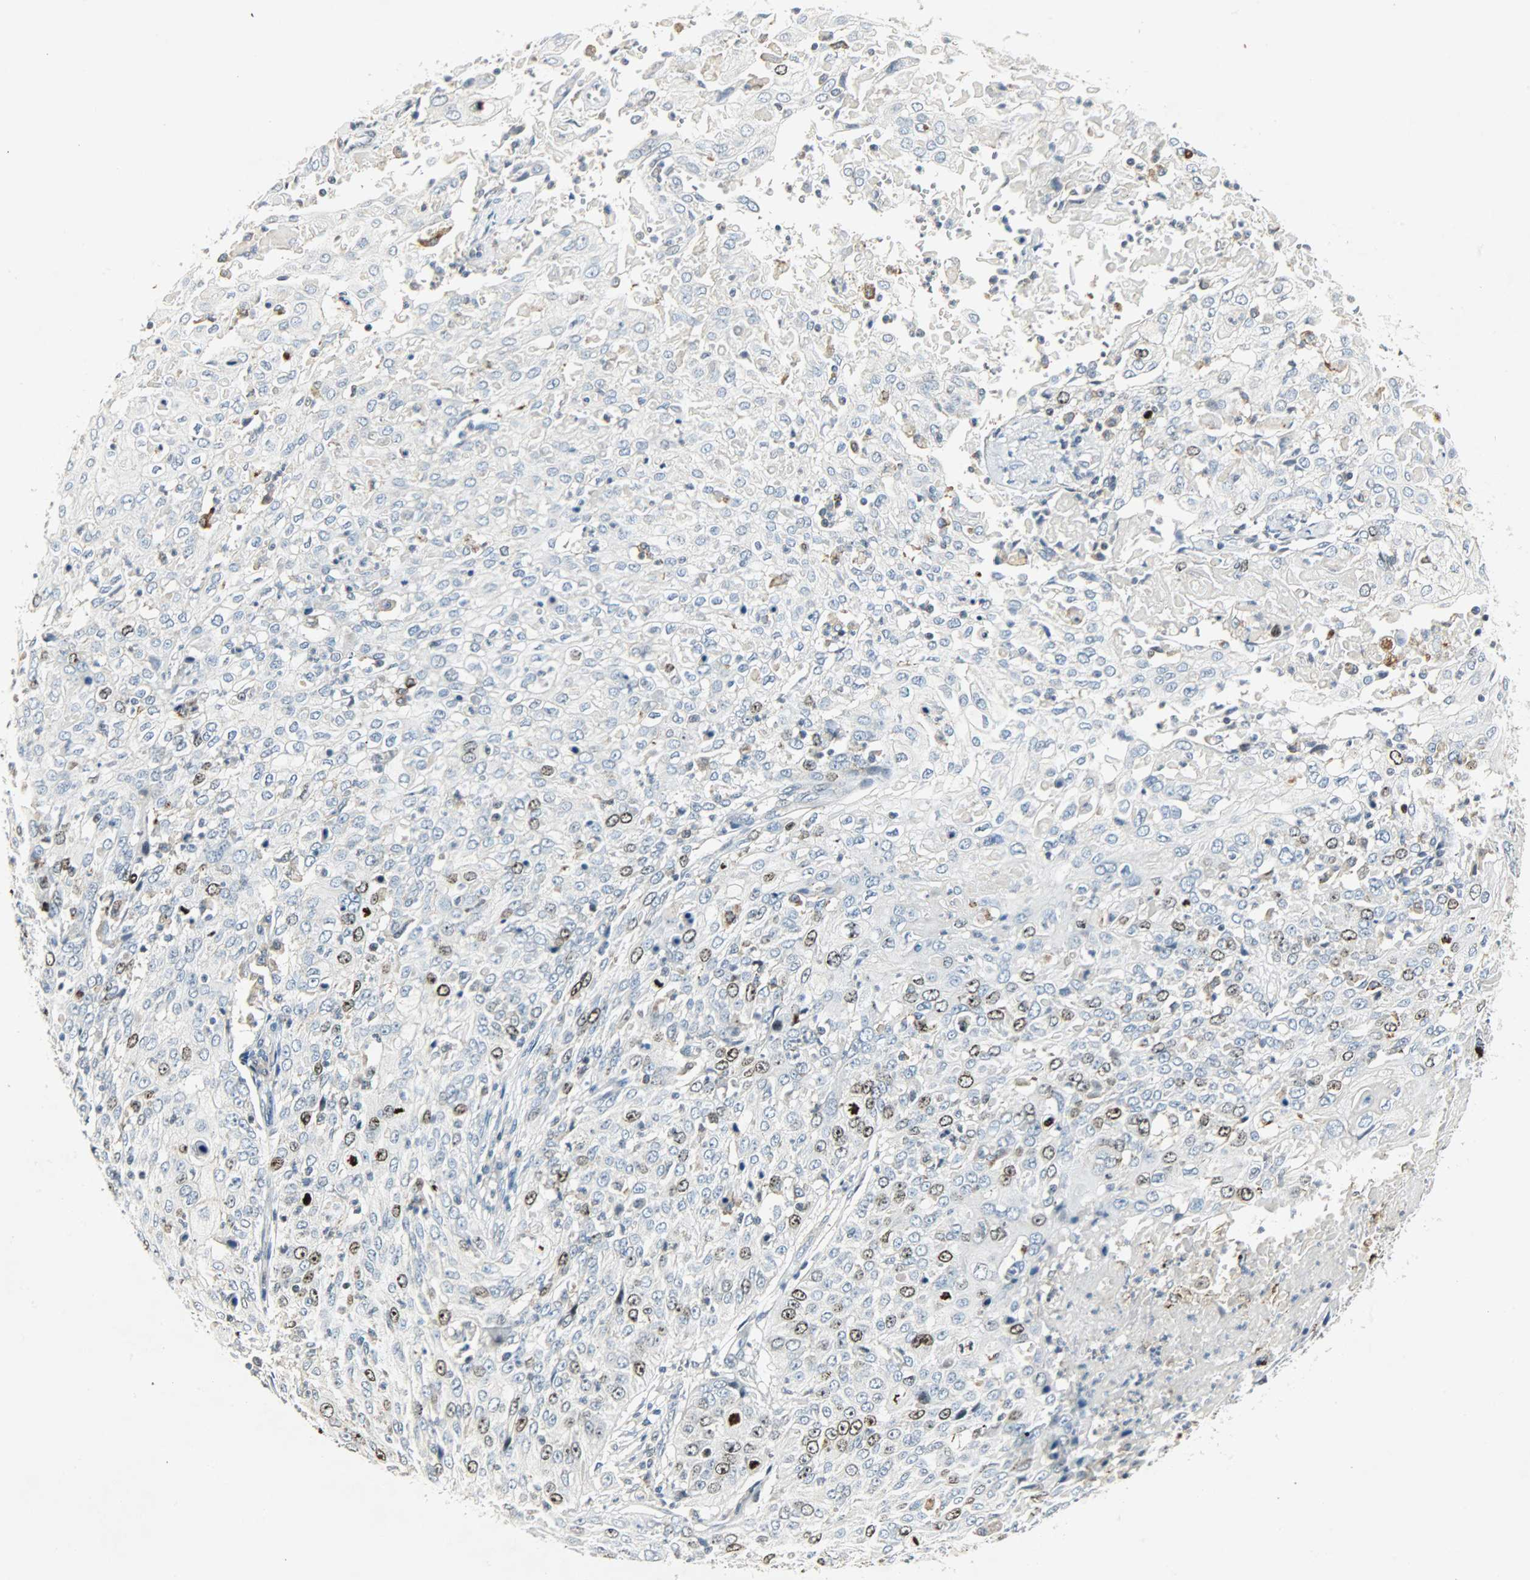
{"staining": {"intensity": "moderate", "quantity": "25%-75%", "location": "nuclear"}, "tissue": "cervical cancer", "cell_type": "Tumor cells", "image_type": "cancer", "snomed": [{"axis": "morphology", "description": "Squamous cell carcinoma, NOS"}, {"axis": "topography", "description": "Cervix"}], "caption": "Tumor cells demonstrate medium levels of moderate nuclear staining in approximately 25%-75% of cells in human cervical cancer. Immunohistochemistry stains the protein of interest in brown and the nuclei are stained blue.", "gene": "AURKB", "patient": {"sex": "female", "age": 39}}